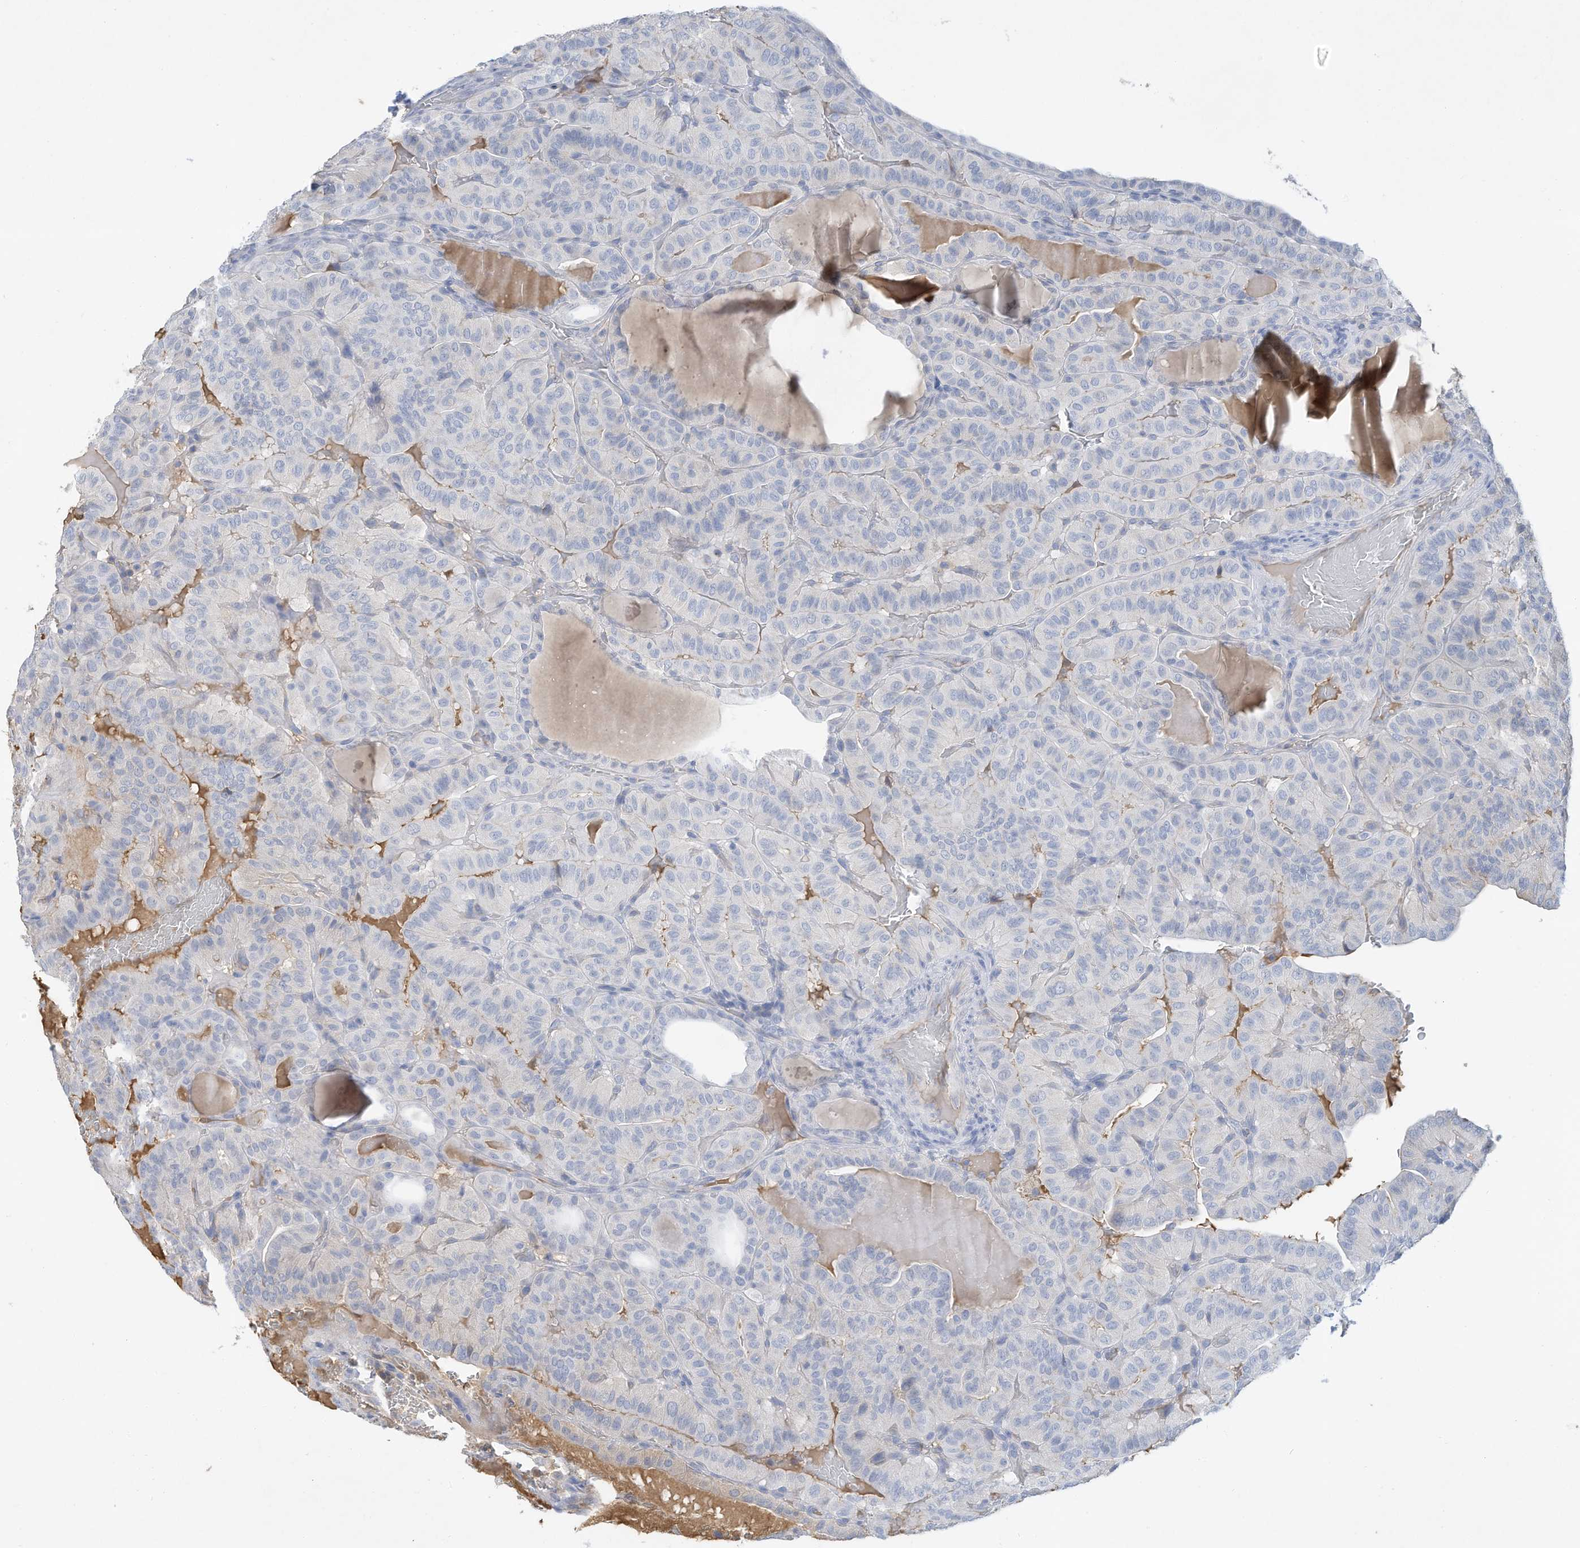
{"staining": {"intensity": "negative", "quantity": "none", "location": "none"}, "tissue": "thyroid cancer", "cell_type": "Tumor cells", "image_type": "cancer", "snomed": [{"axis": "morphology", "description": "Papillary adenocarcinoma, NOS"}, {"axis": "topography", "description": "Thyroid gland"}], "caption": "An immunohistochemistry (IHC) image of thyroid papillary adenocarcinoma is shown. There is no staining in tumor cells of thyroid papillary adenocarcinoma.", "gene": "HAS3", "patient": {"sex": "male", "age": 77}}